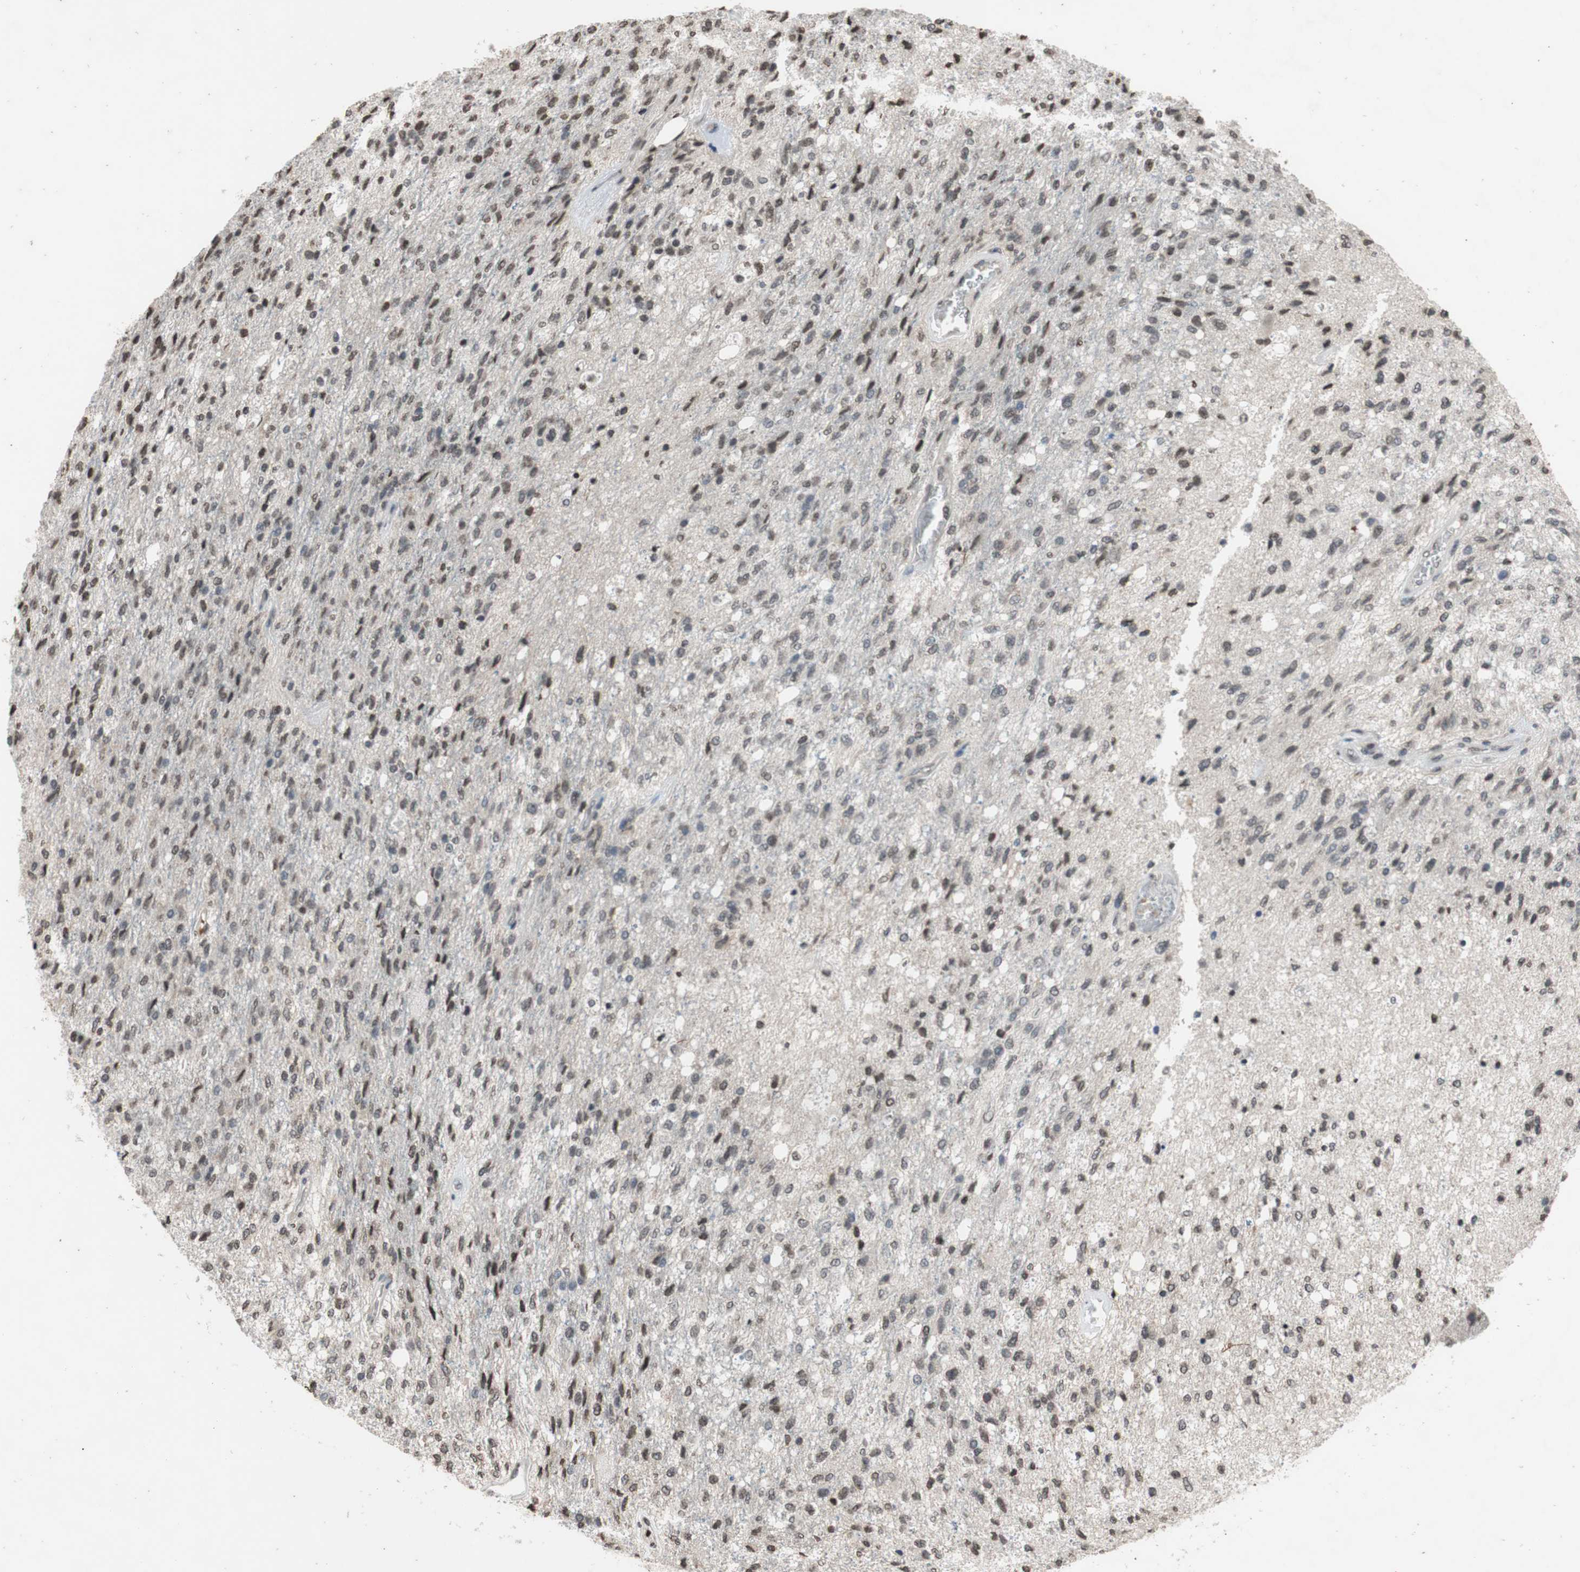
{"staining": {"intensity": "moderate", "quantity": "25%-75%", "location": "nuclear"}, "tissue": "glioma", "cell_type": "Tumor cells", "image_type": "cancer", "snomed": [{"axis": "morphology", "description": "Normal tissue, NOS"}, {"axis": "morphology", "description": "Glioma, malignant, High grade"}, {"axis": "topography", "description": "Cerebral cortex"}], "caption": "DAB (3,3'-diaminobenzidine) immunohistochemical staining of glioma shows moderate nuclear protein staining in about 25%-75% of tumor cells. (brown staining indicates protein expression, while blue staining denotes nuclei).", "gene": "MCM6", "patient": {"sex": "male", "age": 77}}